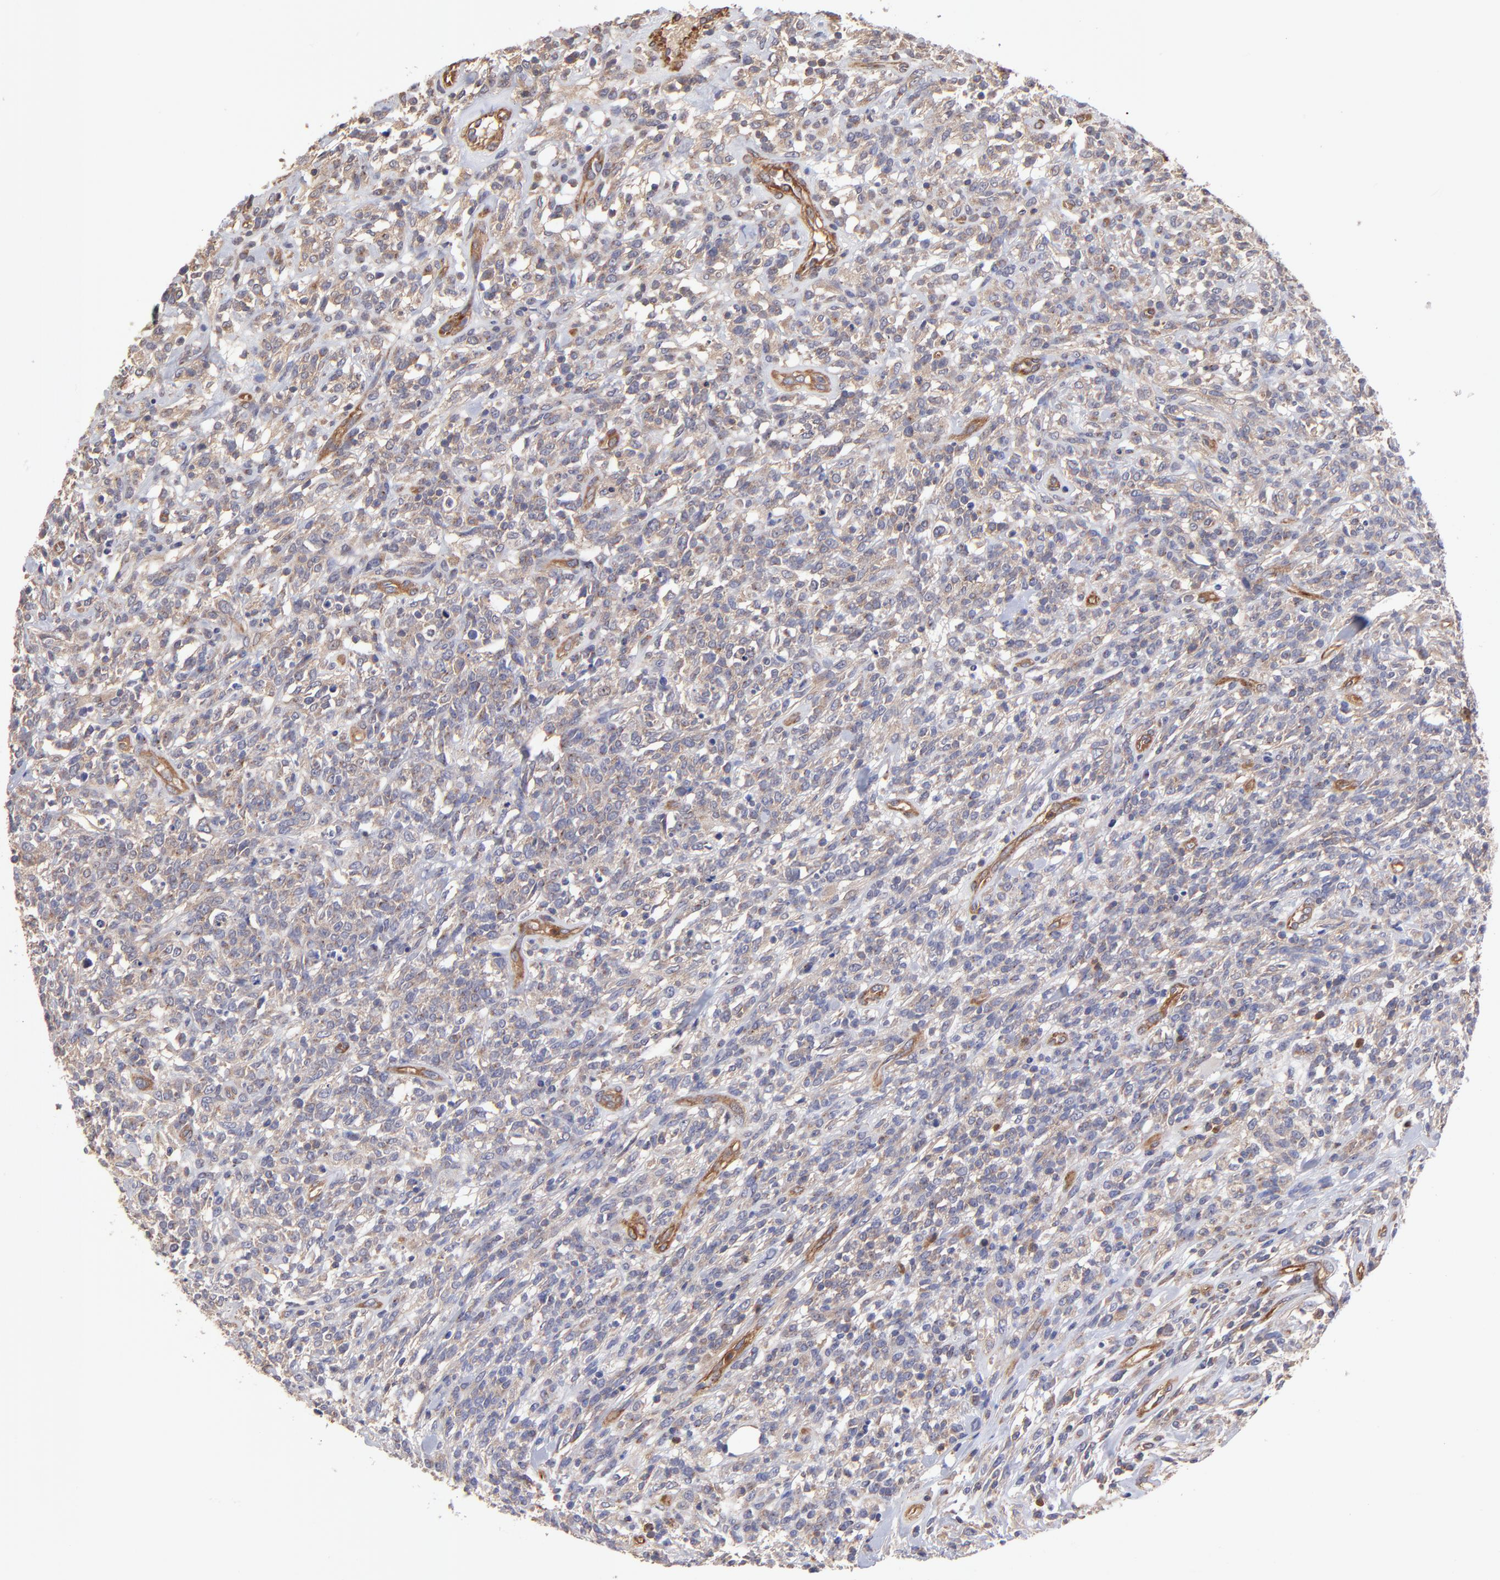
{"staining": {"intensity": "weak", "quantity": "25%-75%", "location": "cytoplasmic/membranous"}, "tissue": "lymphoma", "cell_type": "Tumor cells", "image_type": "cancer", "snomed": [{"axis": "morphology", "description": "Malignant lymphoma, non-Hodgkin's type, High grade"}, {"axis": "topography", "description": "Lymph node"}], "caption": "Immunohistochemical staining of high-grade malignant lymphoma, non-Hodgkin's type reveals low levels of weak cytoplasmic/membranous protein staining in approximately 25%-75% of tumor cells.", "gene": "ASB7", "patient": {"sex": "female", "age": 73}}